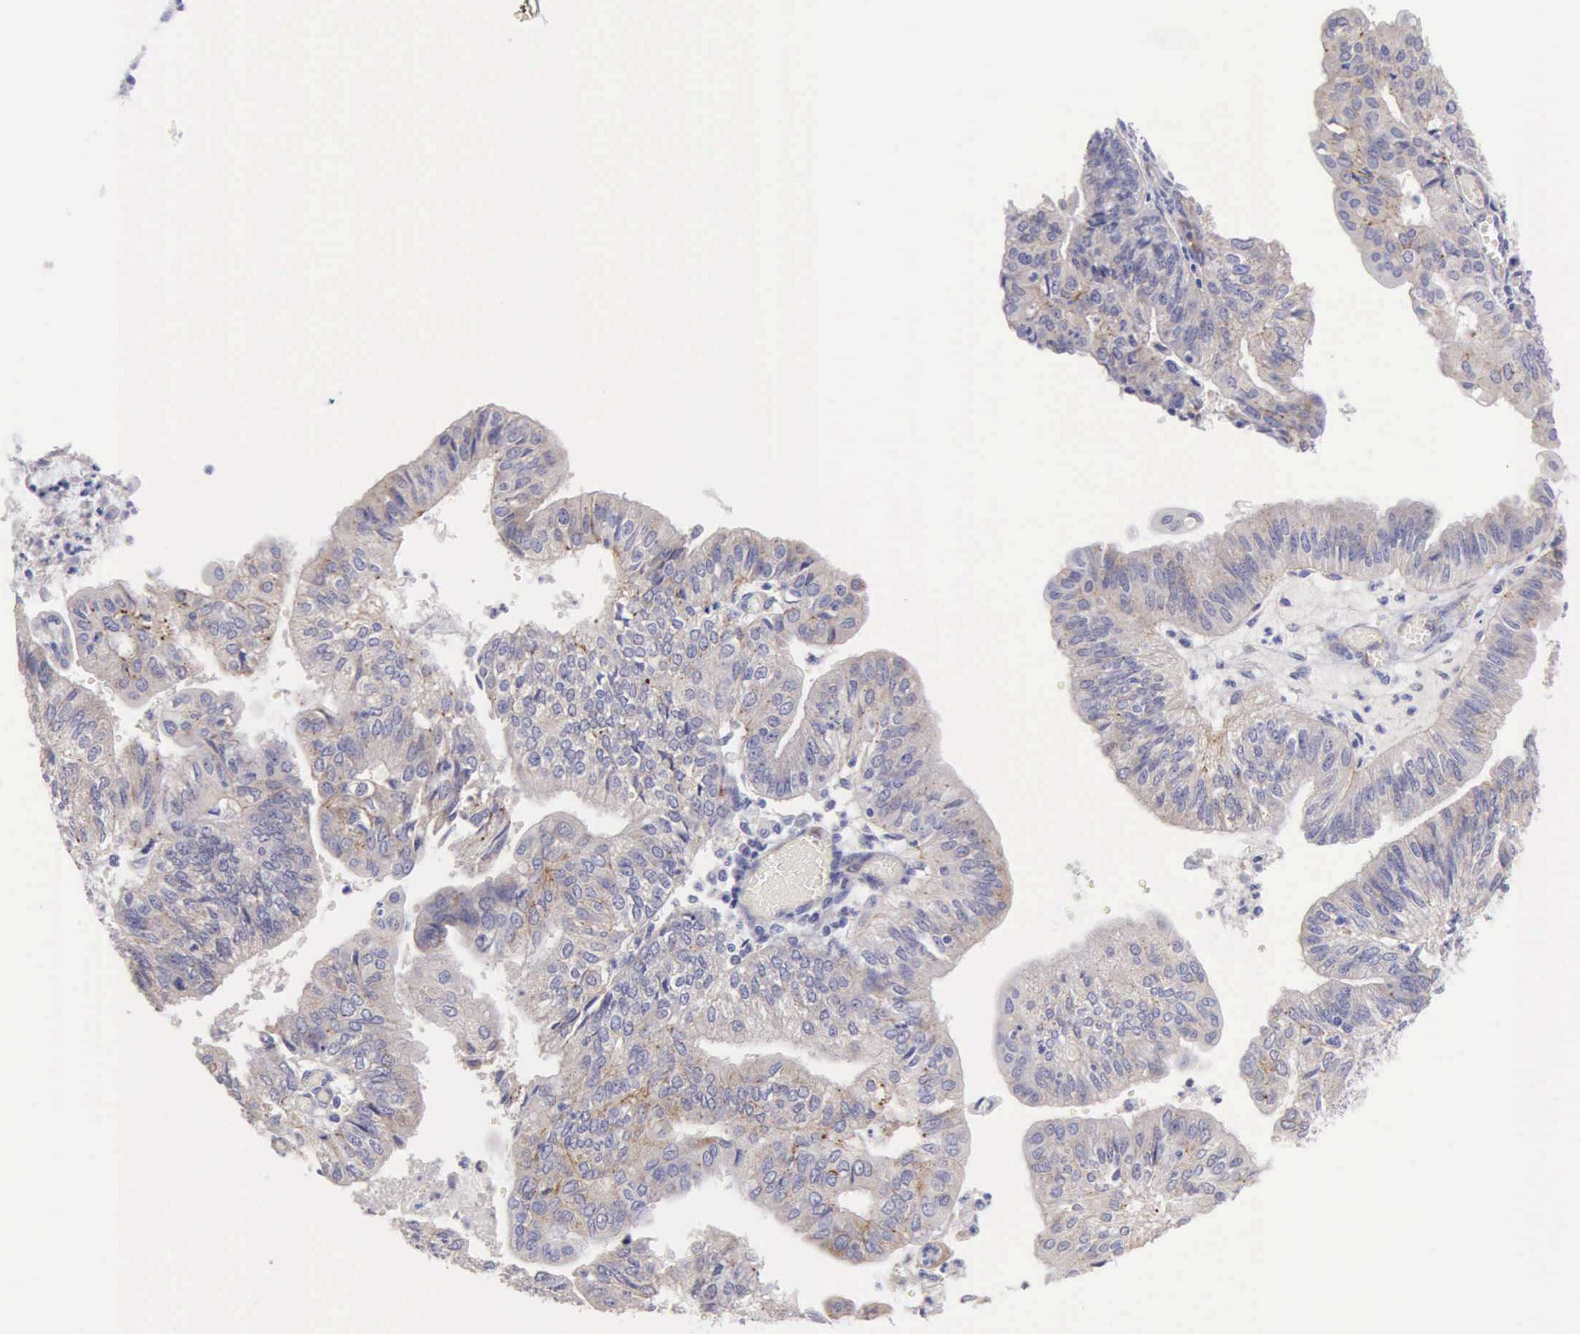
{"staining": {"intensity": "weak", "quantity": "<25%", "location": "cytoplasmic/membranous"}, "tissue": "endometrial cancer", "cell_type": "Tumor cells", "image_type": "cancer", "snomed": [{"axis": "morphology", "description": "Adenocarcinoma, NOS"}, {"axis": "topography", "description": "Endometrium"}], "caption": "Immunohistochemistry (IHC) photomicrograph of neoplastic tissue: adenocarcinoma (endometrial) stained with DAB demonstrates no significant protein staining in tumor cells. (Stains: DAB (3,3'-diaminobenzidine) immunohistochemistry (IHC) with hematoxylin counter stain, Microscopy: brightfield microscopy at high magnification).", "gene": "APP", "patient": {"sex": "female", "age": 59}}